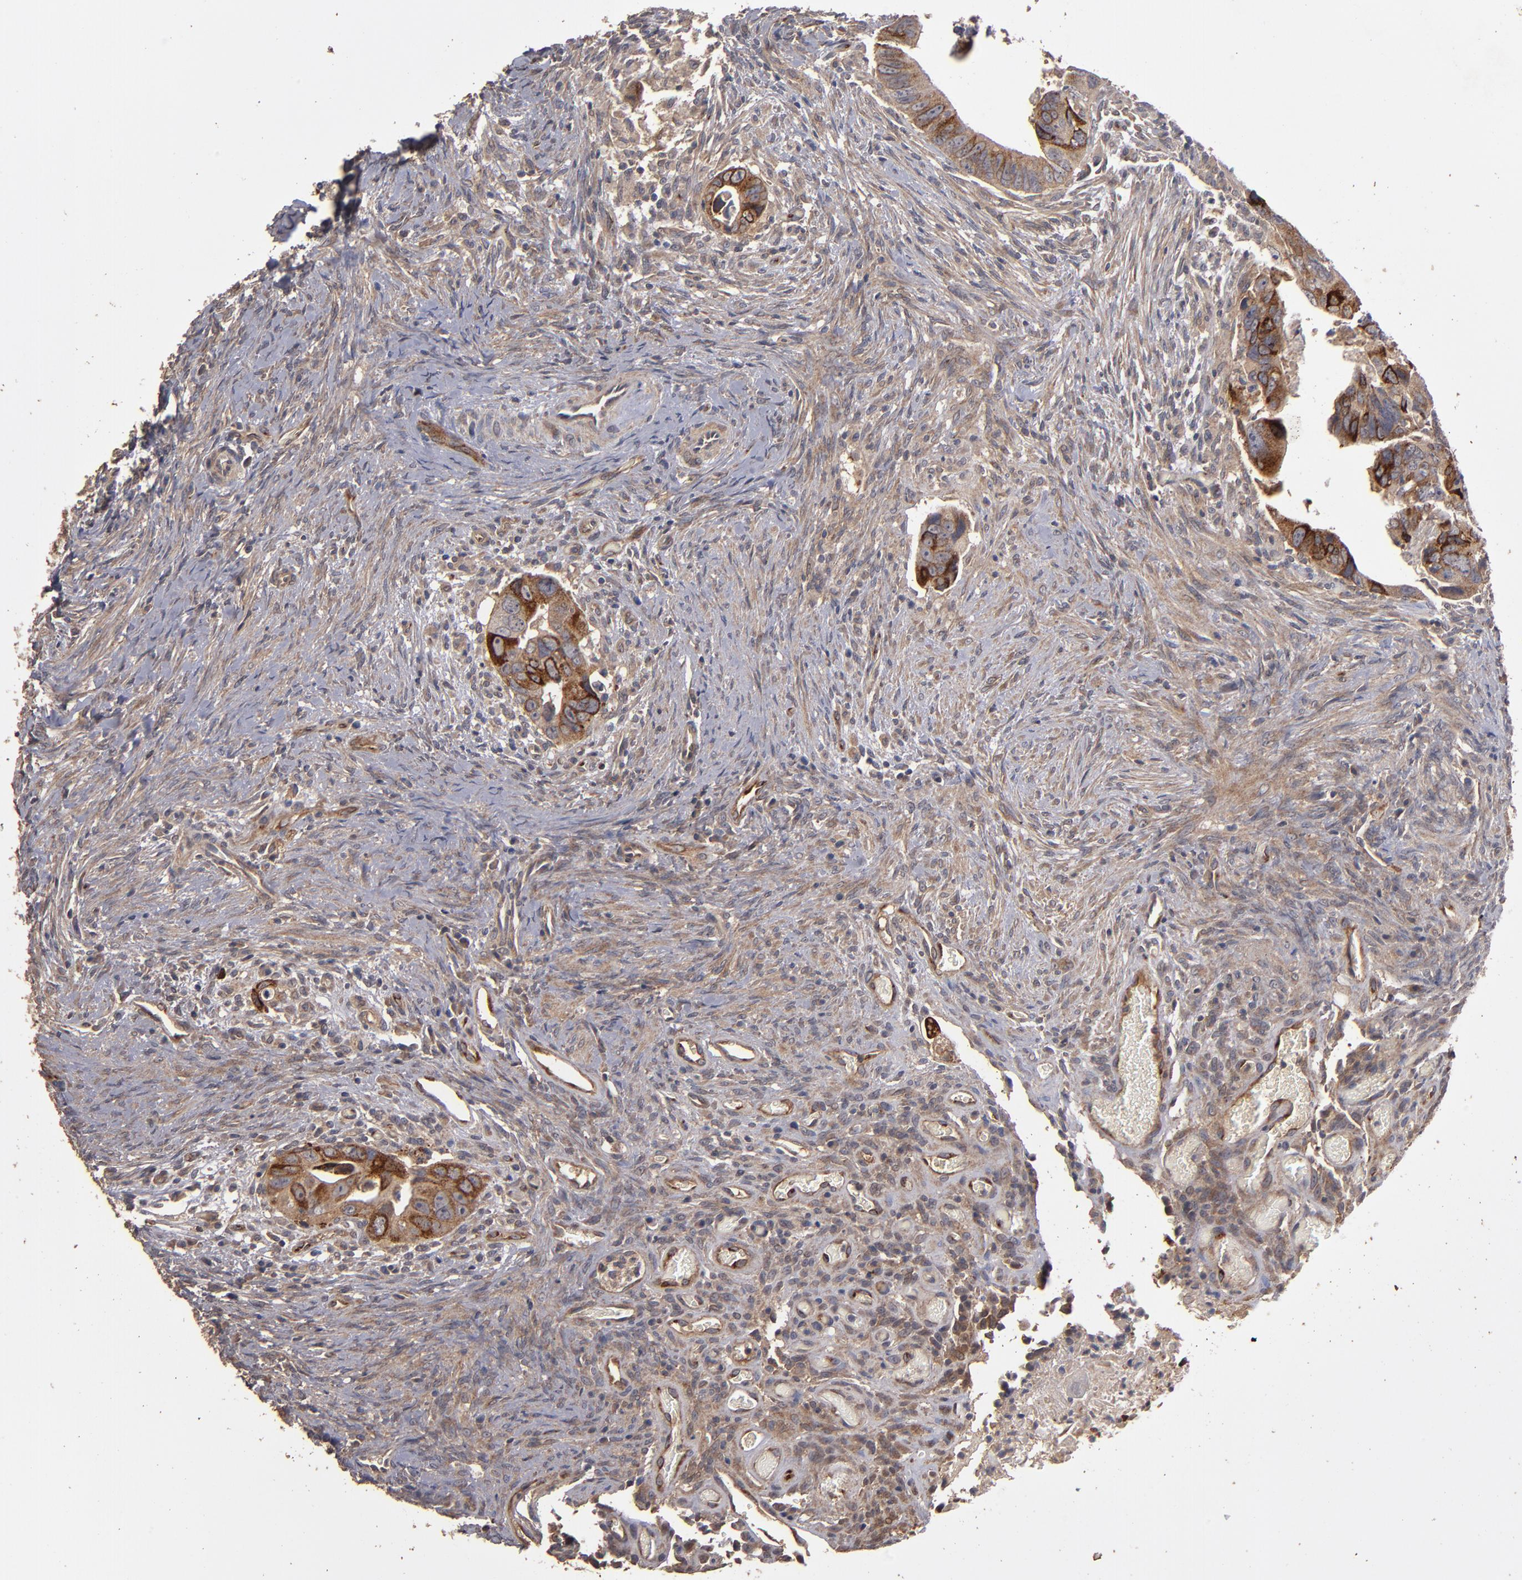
{"staining": {"intensity": "strong", "quantity": ">75%", "location": "cytoplasmic/membranous"}, "tissue": "colorectal cancer", "cell_type": "Tumor cells", "image_type": "cancer", "snomed": [{"axis": "morphology", "description": "Adenocarcinoma, NOS"}, {"axis": "topography", "description": "Rectum"}], "caption": "Immunohistochemistry (IHC) staining of adenocarcinoma (colorectal), which exhibits high levels of strong cytoplasmic/membranous expression in about >75% of tumor cells indicating strong cytoplasmic/membranous protein expression. The staining was performed using DAB (3,3'-diaminobenzidine) (brown) for protein detection and nuclei were counterstained in hematoxylin (blue).", "gene": "DIPK2B", "patient": {"sex": "male", "age": 53}}